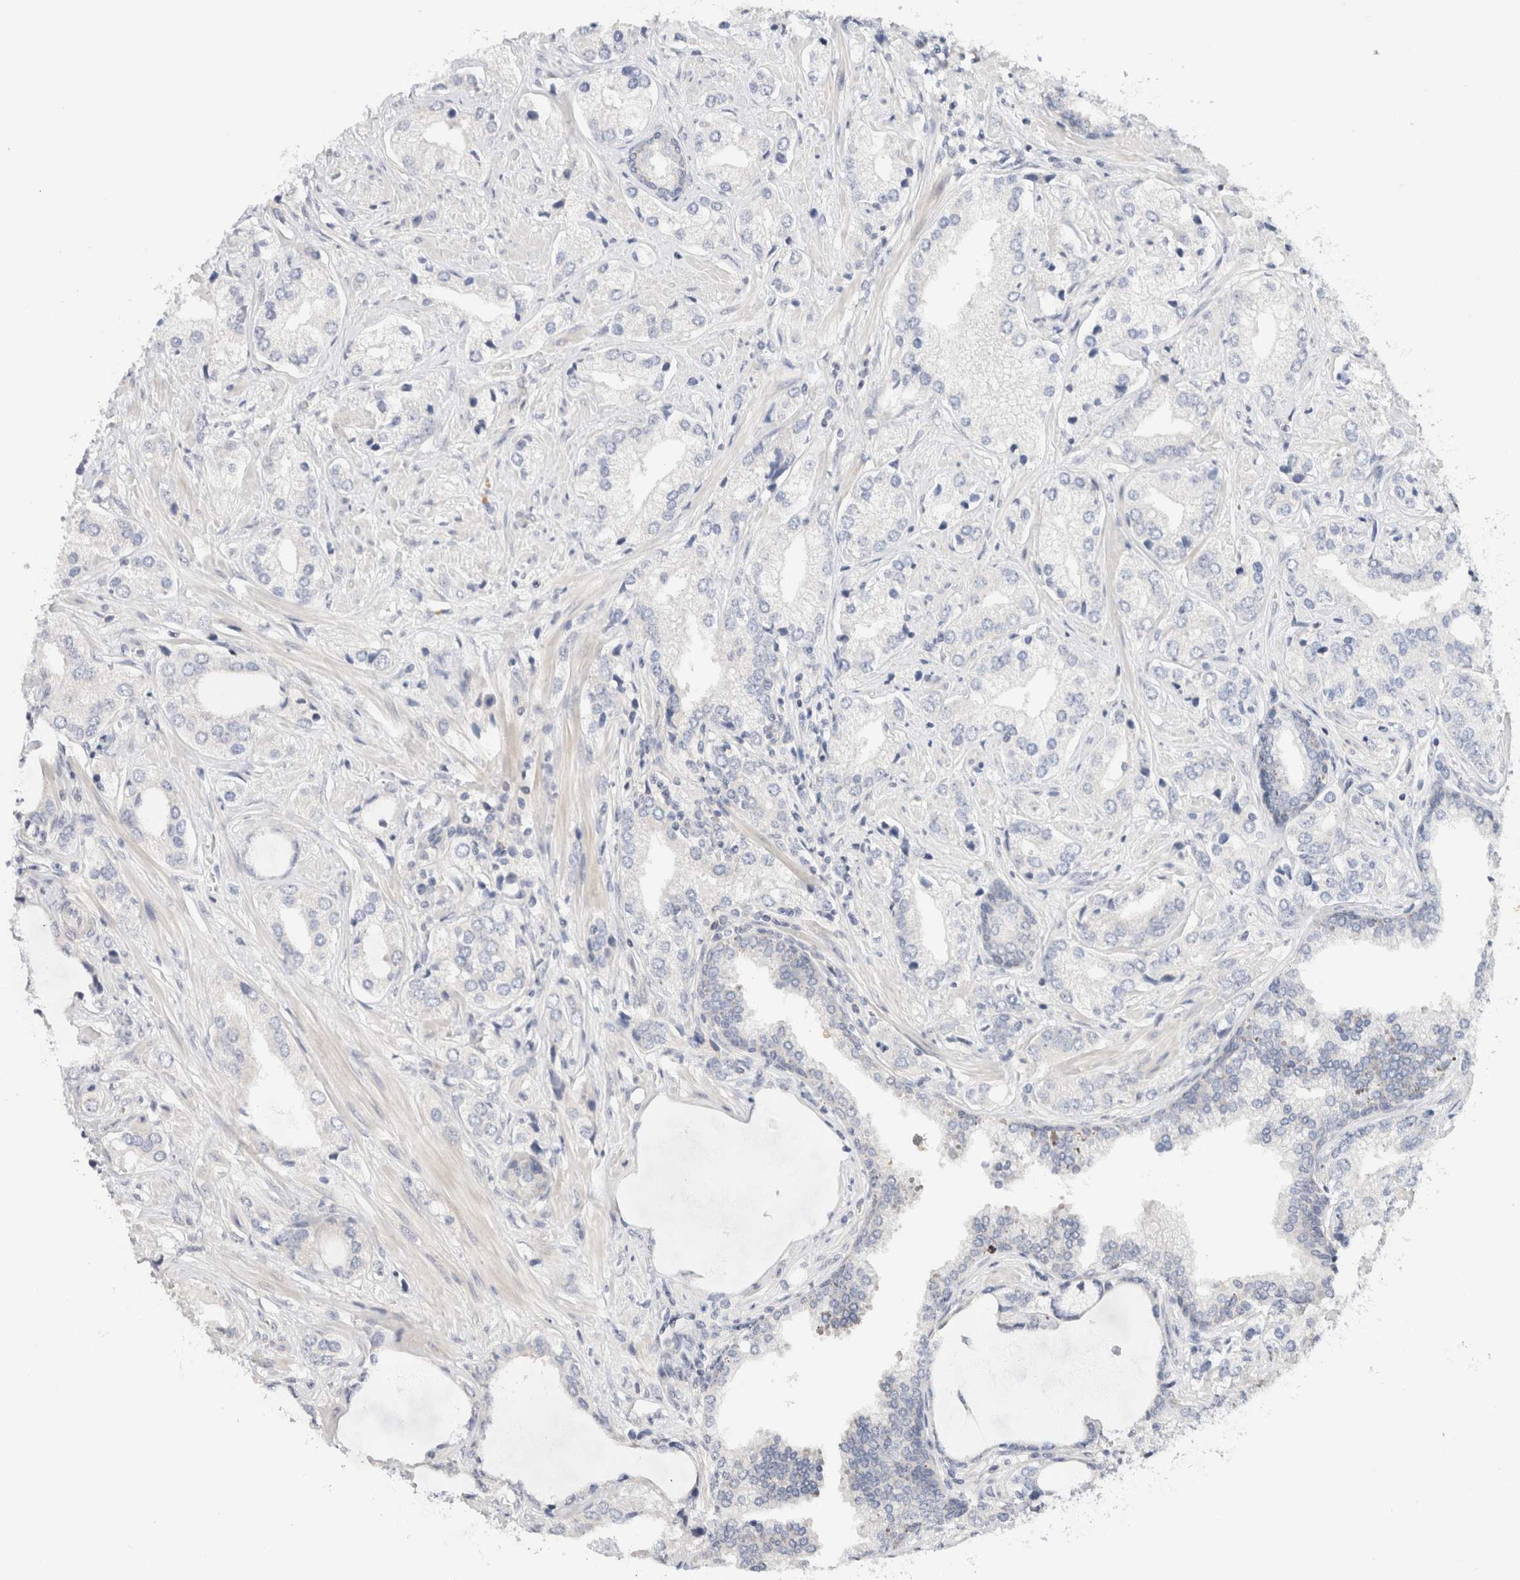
{"staining": {"intensity": "negative", "quantity": "none", "location": "none"}, "tissue": "prostate cancer", "cell_type": "Tumor cells", "image_type": "cancer", "snomed": [{"axis": "morphology", "description": "Adenocarcinoma, High grade"}, {"axis": "topography", "description": "Prostate"}], "caption": "High magnification brightfield microscopy of prostate adenocarcinoma (high-grade) stained with DAB (brown) and counterstained with hematoxylin (blue): tumor cells show no significant staining. (Brightfield microscopy of DAB IHC at high magnification).", "gene": "SPRTN", "patient": {"sex": "male", "age": 66}}